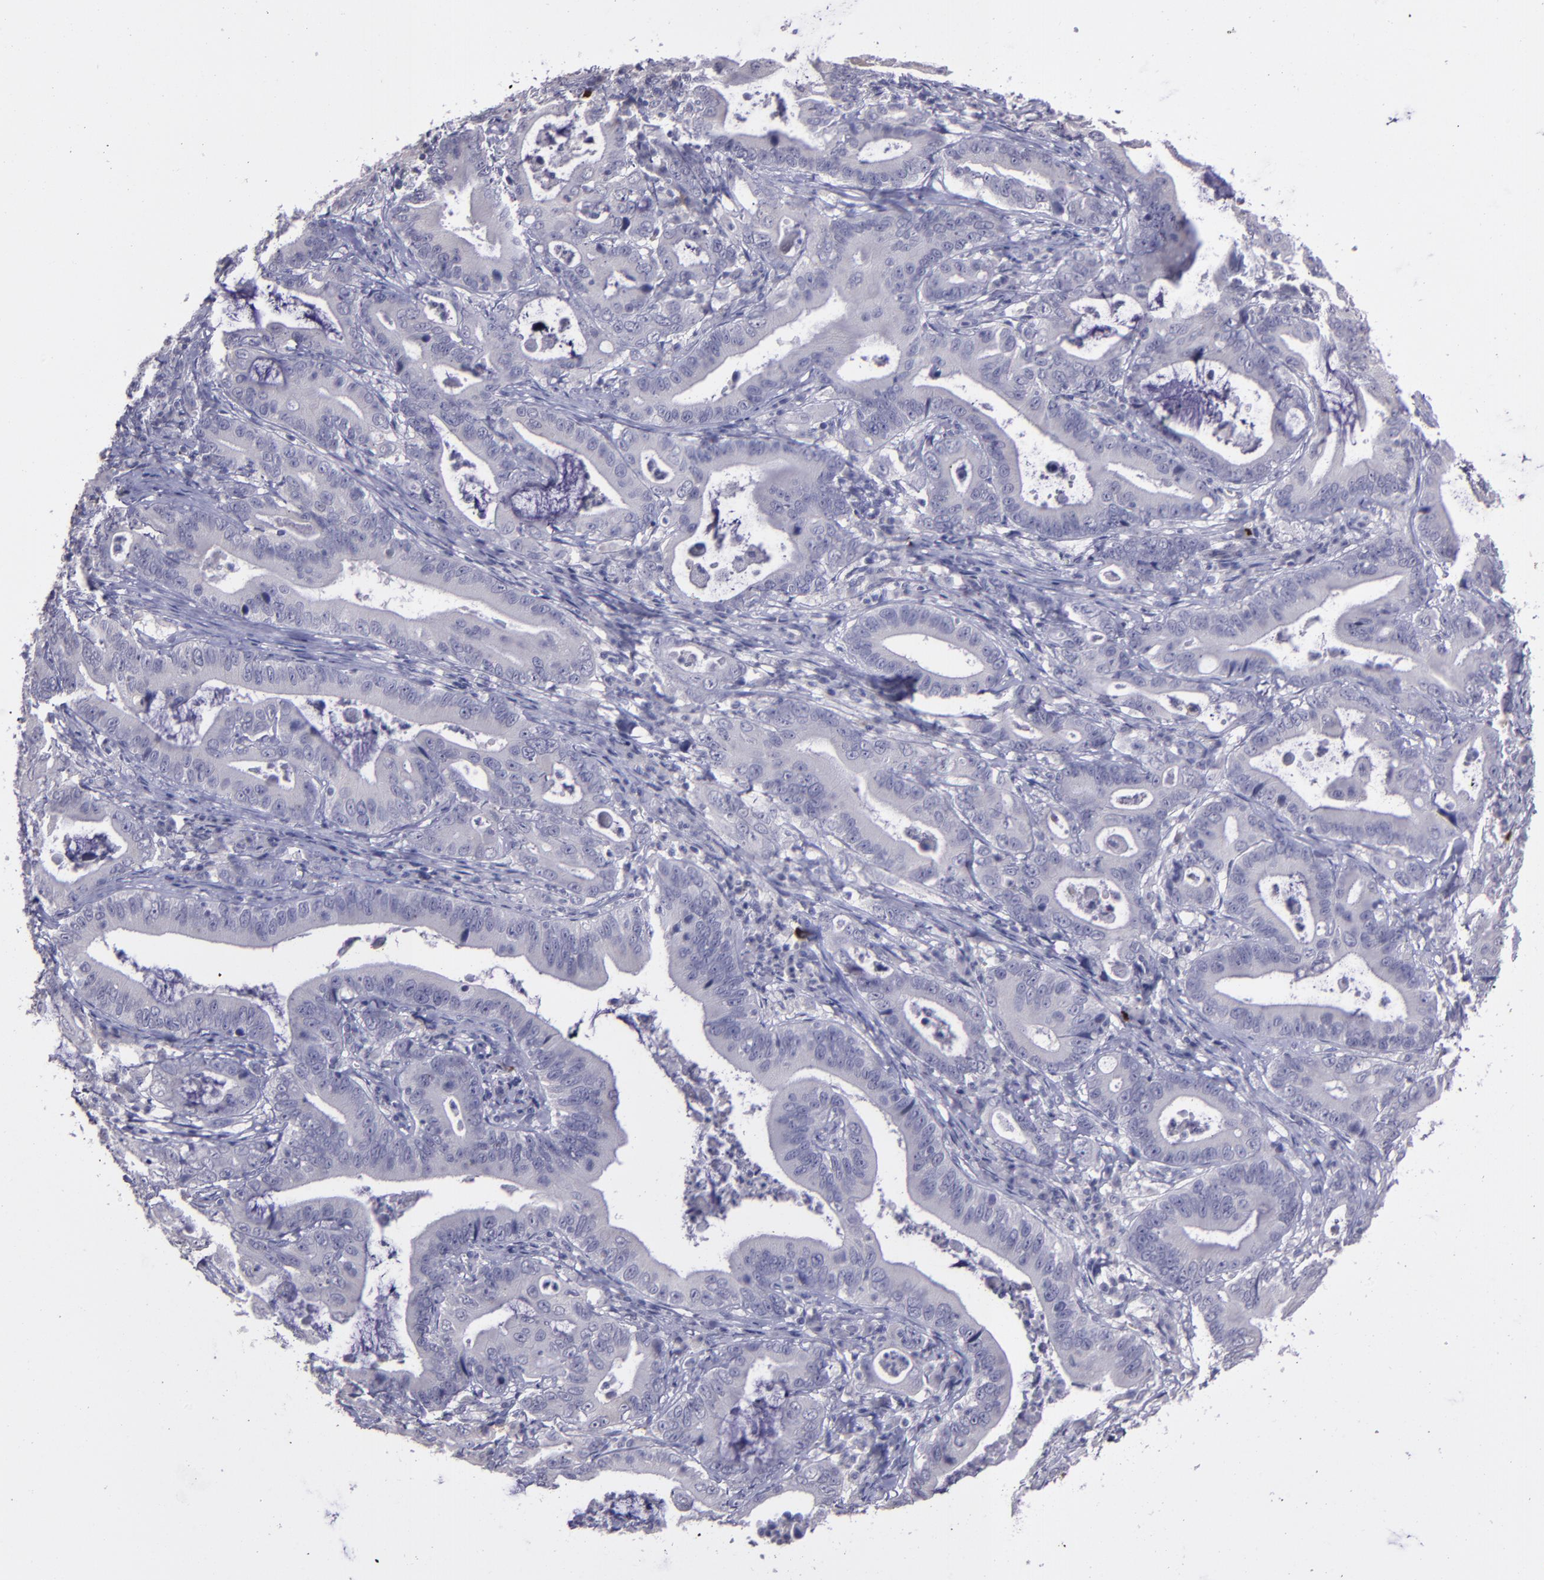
{"staining": {"intensity": "negative", "quantity": "none", "location": "none"}, "tissue": "stomach cancer", "cell_type": "Tumor cells", "image_type": "cancer", "snomed": [{"axis": "morphology", "description": "Adenocarcinoma, NOS"}, {"axis": "topography", "description": "Stomach, upper"}], "caption": "Histopathology image shows no protein staining in tumor cells of stomach cancer (adenocarcinoma) tissue. (Immunohistochemistry, brightfield microscopy, high magnification).", "gene": "MASP1", "patient": {"sex": "male", "age": 63}}